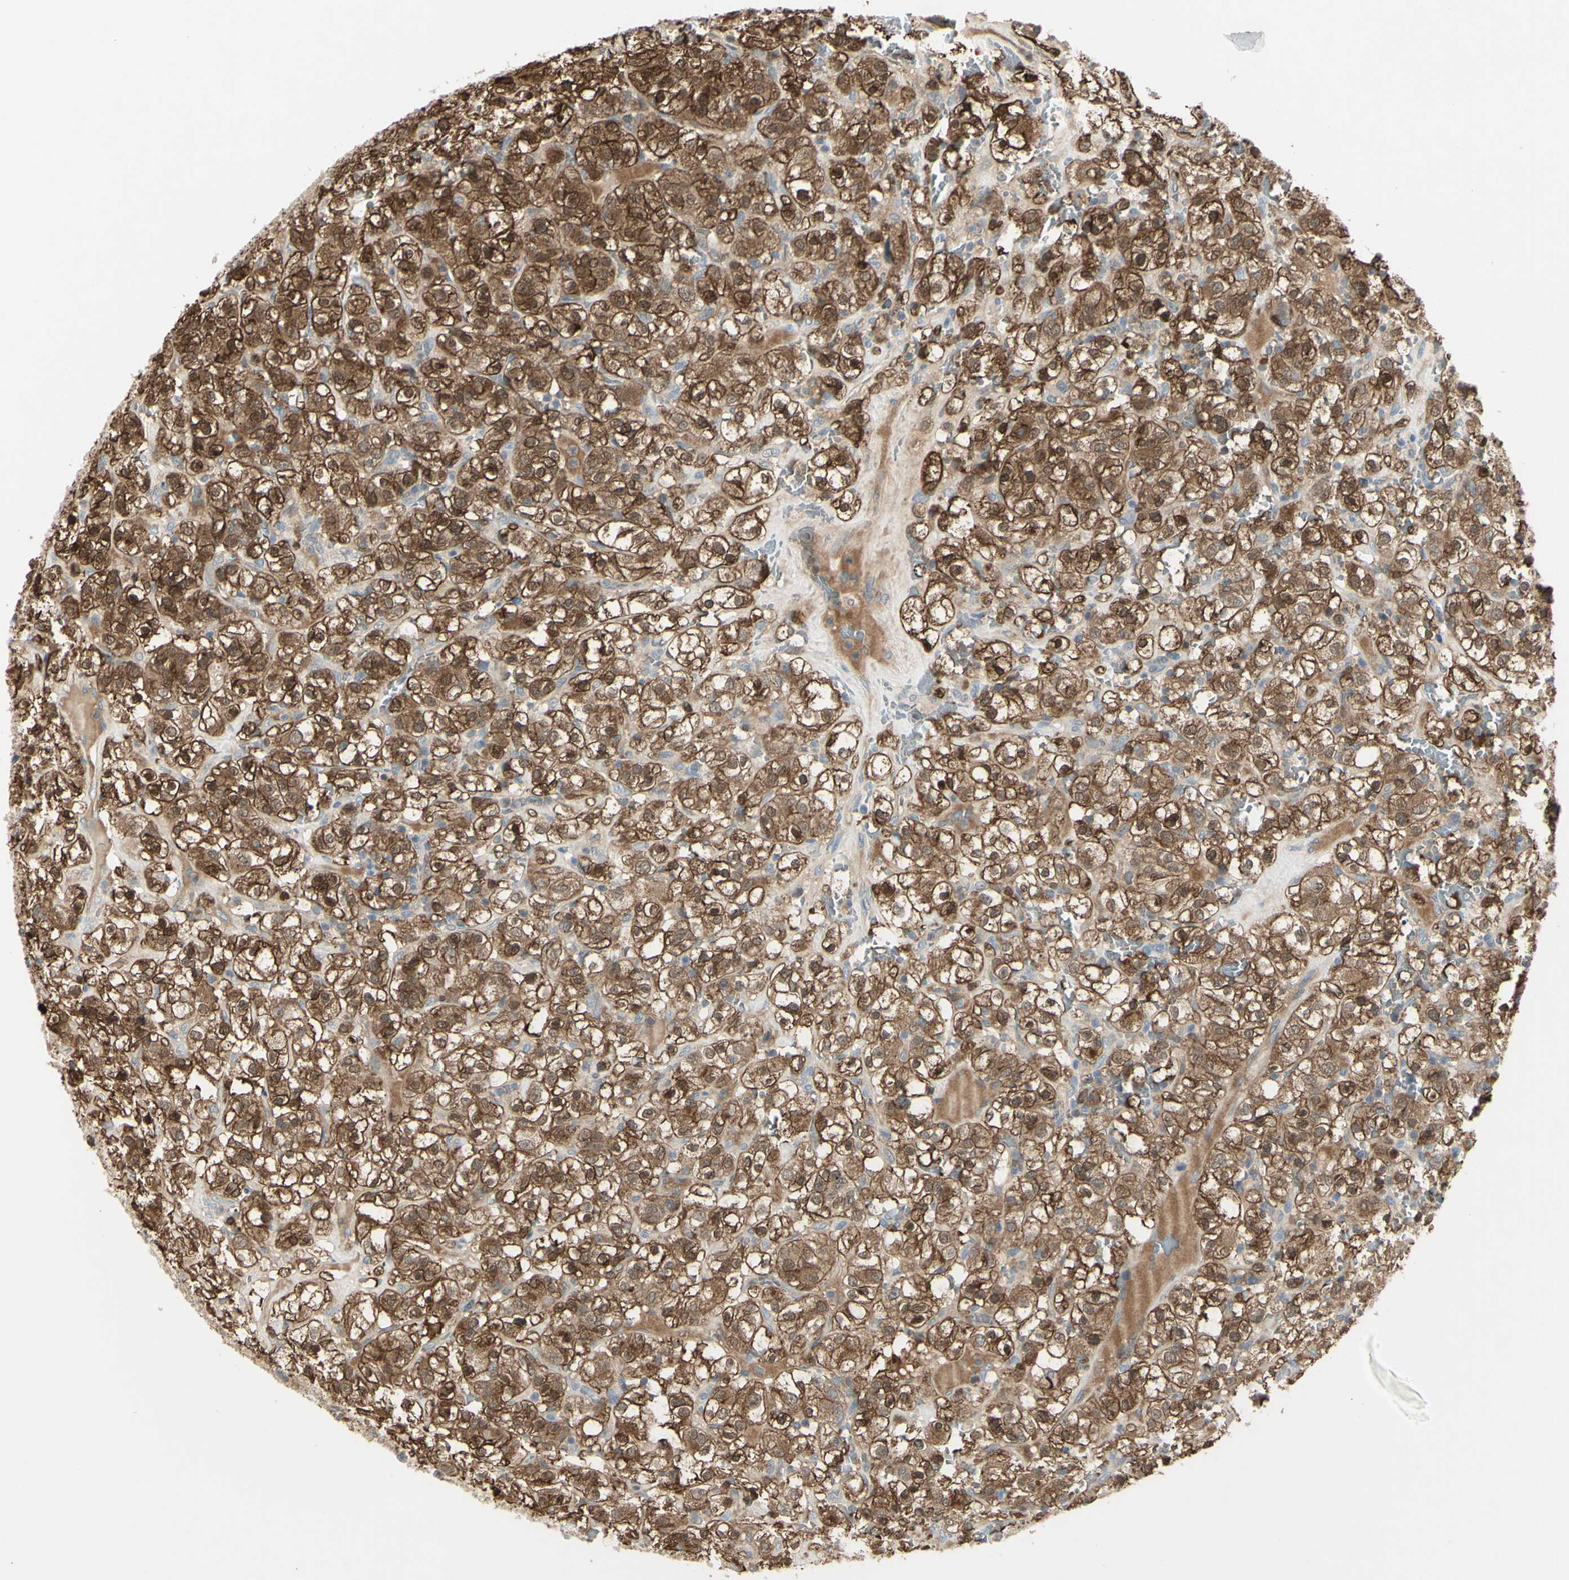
{"staining": {"intensity": "strong", "quantity": ">75%", "location": "cytoplasmic/membranous,nuclear"}, "tissue": "renal cancer", "cell_type": "Tumor cells", "image_type": "cancer", "snomed": [{"axis": "morphology", "description": "Normal tissue, NOS"}, {"axis": "morphology", "description": "Adenocarcinoma, NOS"}, {"axis": "topography", "description": "Kidney"}], "caption": "Tumor cells show high levels of strong cytoplasmic/membranous and nuclear positivity in approximately >75% of cells in human renal cancer (adenocarcinoma).", "gene": "C1orf159", "patient": {"sex": "female", "age": 72}}